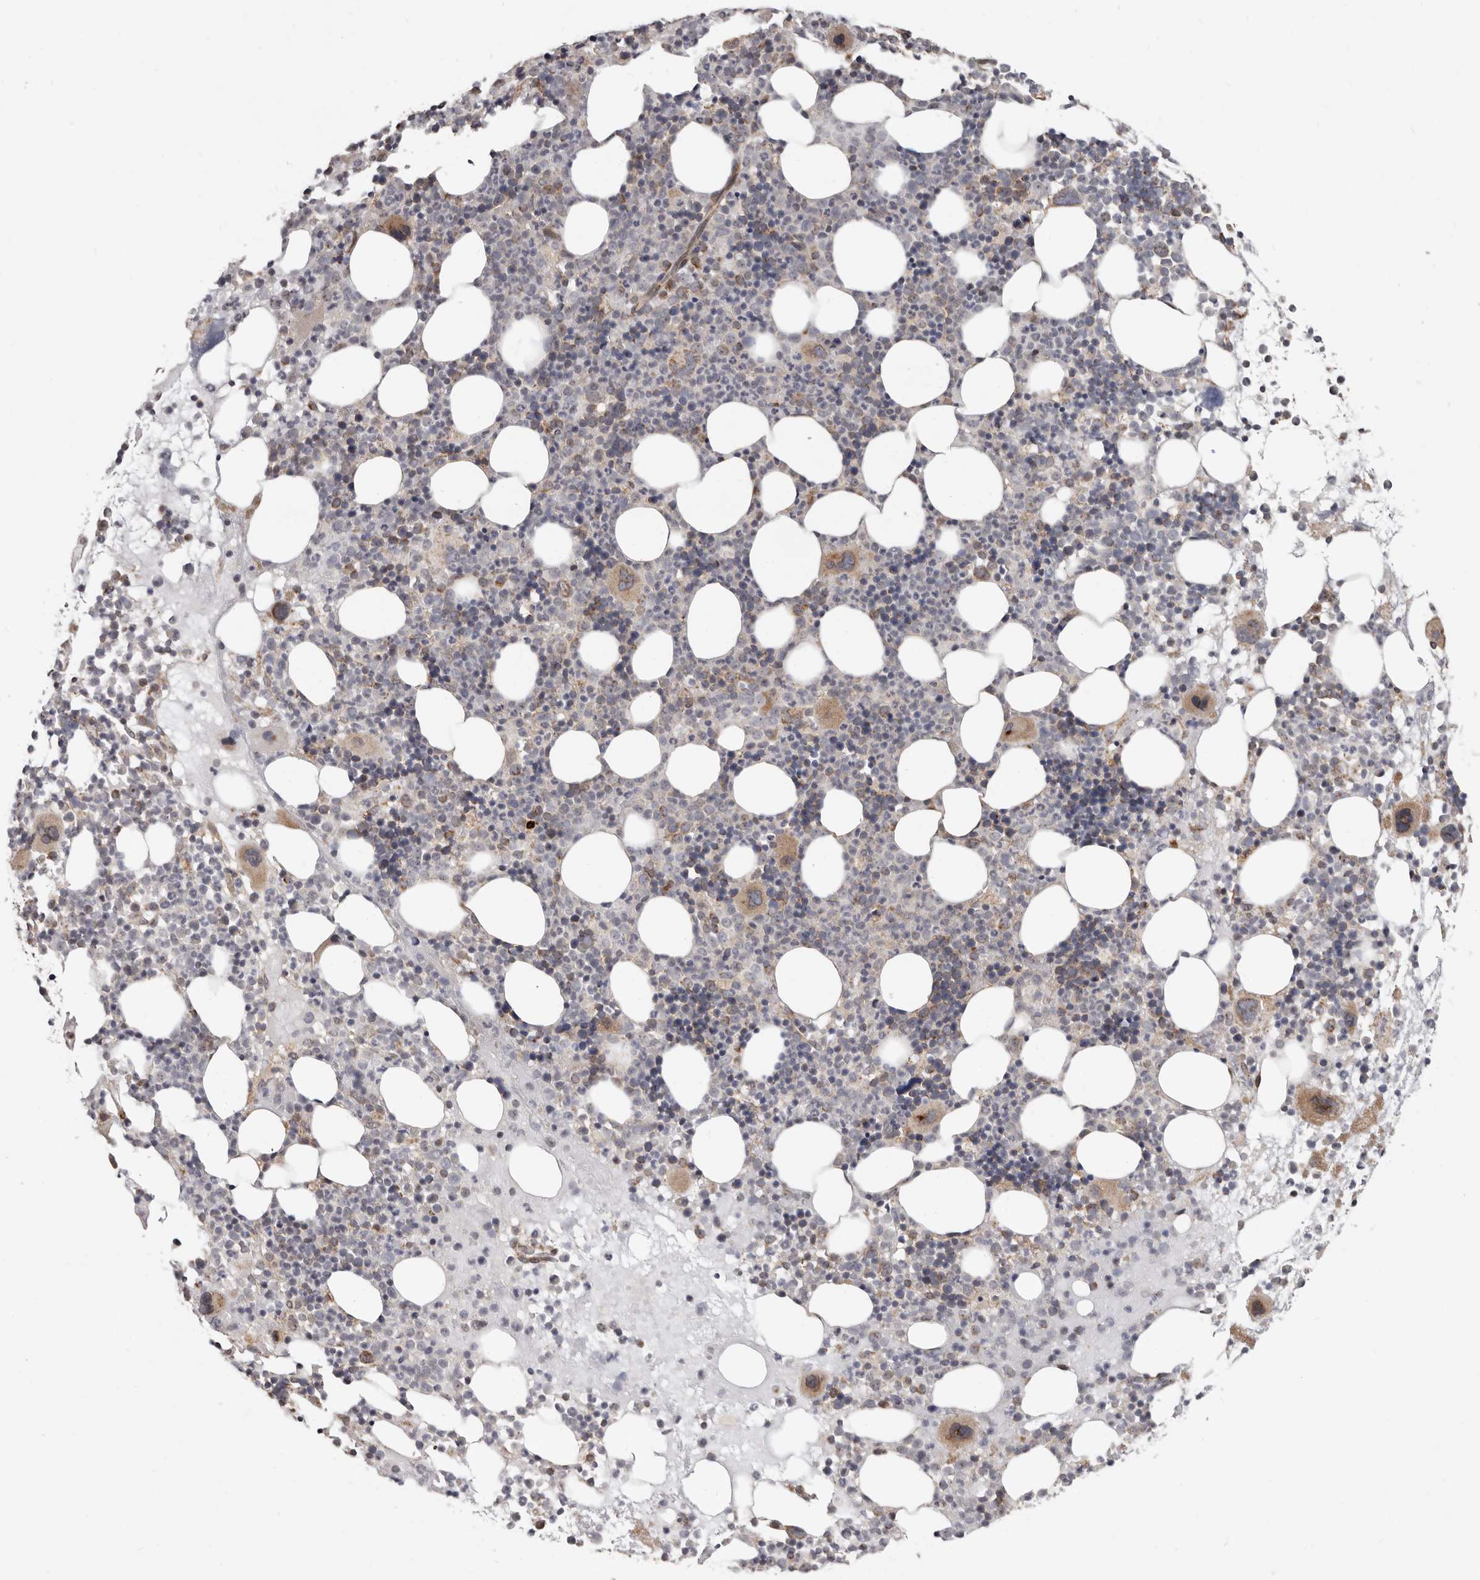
{"staining": {"intensity": "moderate", "quantity": "<25%", "location": "cytoplasmic/membranous"}, "tissue": "bone marrow", "cell_type": "Hematopoietic cells", "image_type": "normal", "snomed": [{"axis": "morphology", "description": "Normal tissue, NOS"}, {"axis": "topography", "description": "Bone marrow"}], "caption": "Protein expression analysis of unremarkable bone marrow demonstrates moderate cytoplasmic/membranous staining in about <25% of hematopoietic cells.", "gene": "BAD", "patient": {"sex": "female", "age": 57}}